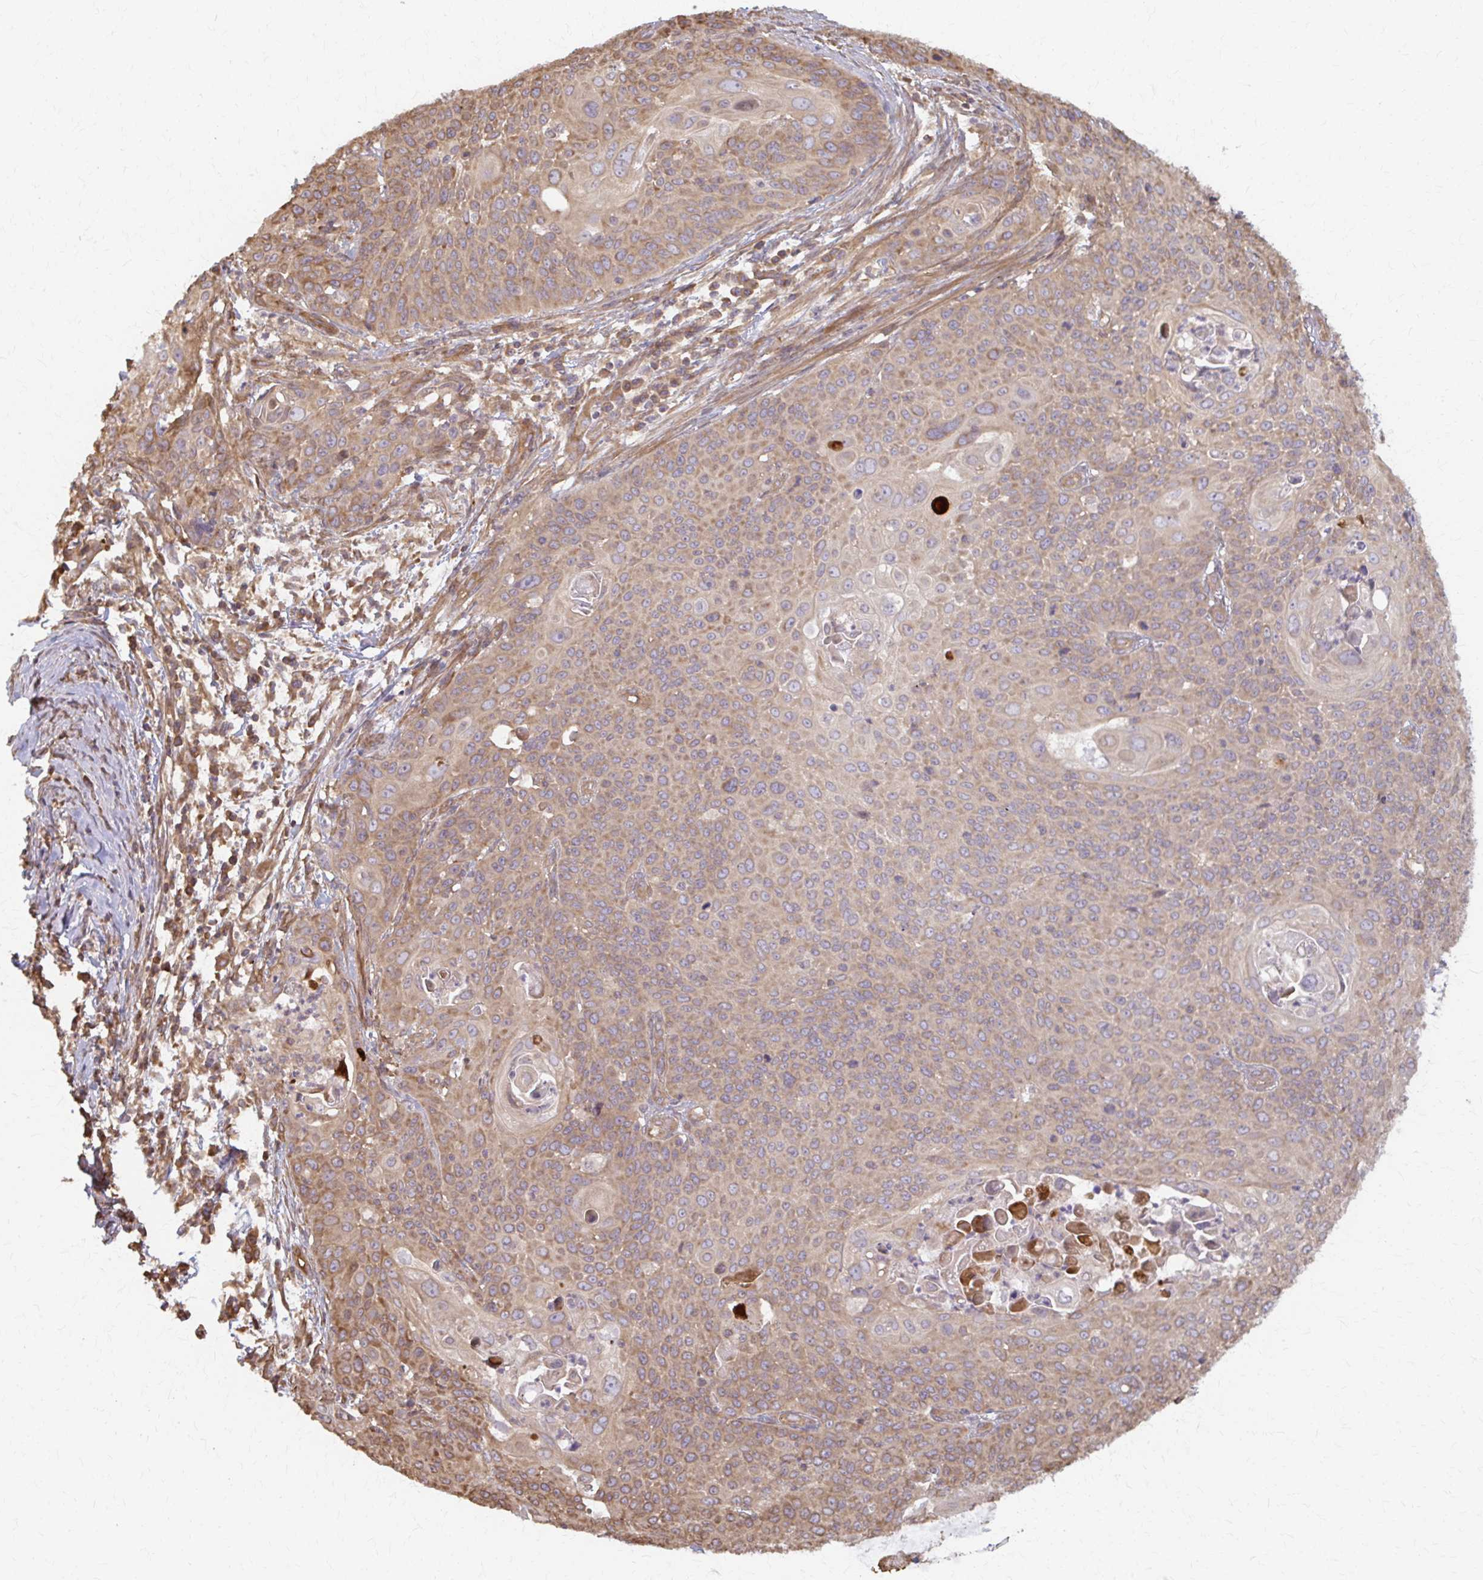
{"staining": {"intensity": "weak", "quantity": "25%-75%", "location": "cytoplasmic/membranous"}, "tissue": "cervical cancer", "cell_type": "Tumor cells", "image_type": "cancer", "snomed": [{"axis": "morphology", "description": "Squamous cell carcinoma, NOS"}, {"axis": "topography", "description": "Cervix"}], "caption": "A photomicrograph showing weak cytoplasmic/membranous positivity in approximately 25%-75% of tumor cells in squamous cell carcinoma (cervical), as visualized by brown immunohistochemical staining.", "gene": "ARHGAP35", "patient": {"sex": "female", "age": 65}}